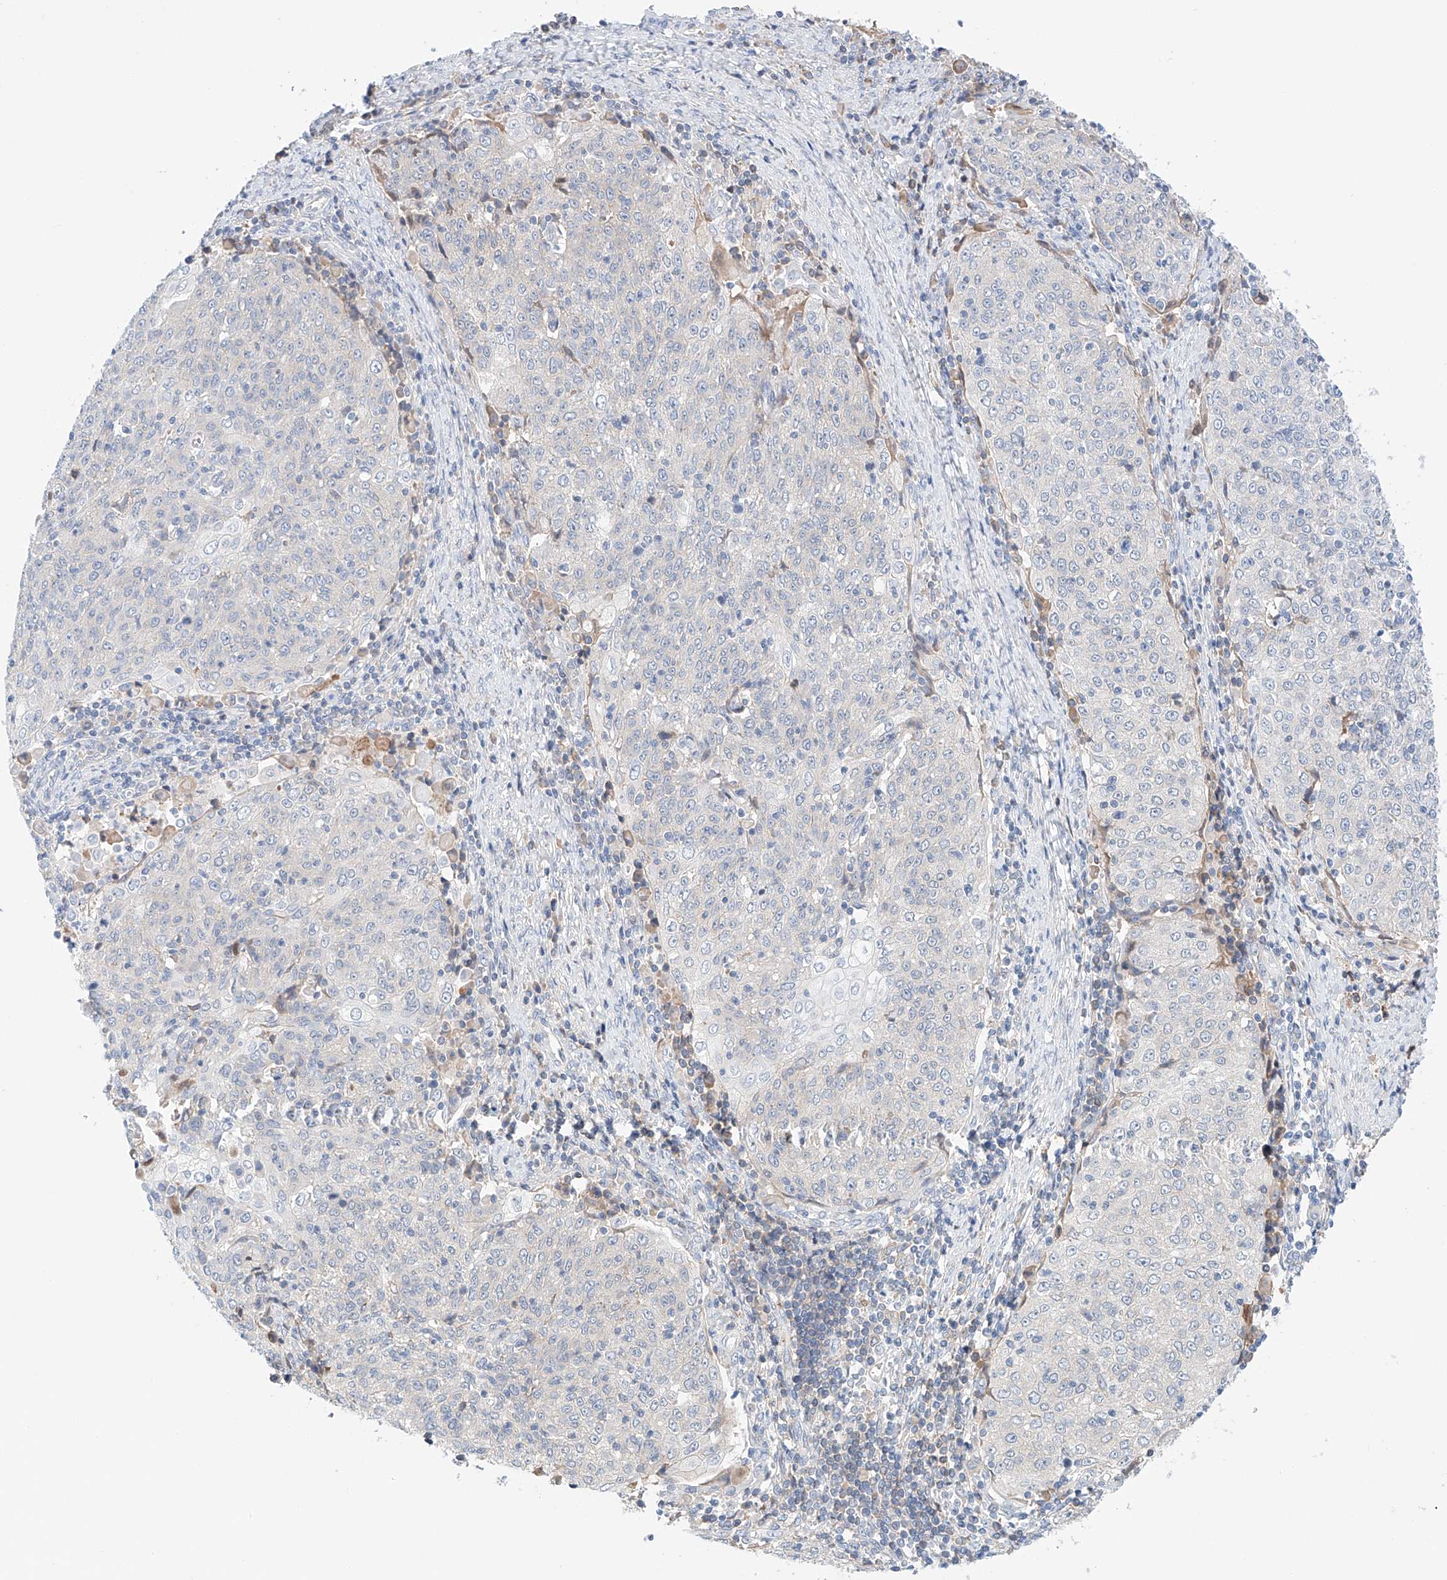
{"staining": {"intensity": "negative", "quantity": "none", "location": "none"}, "tissue": "cervical cancer", "cell_type": "Tumor cells", "image_type": "cancer", "snomed": [{"axis": "morphology", "description": "Squamous cell carcinoma, NOS"}, {"axis": "topography", "description": "Cervix"}], "caption": "Cervical squamous cell carcinoma was stained to show a protein in brown. There is no significant positivity in tumor cells. (DAB (3,3'-diaminobenzidine) IHC visualized using brightfield microscopy, high magnification).", "gene": "PGGT1B", "patient": {"sex": "female", "age": 48}}